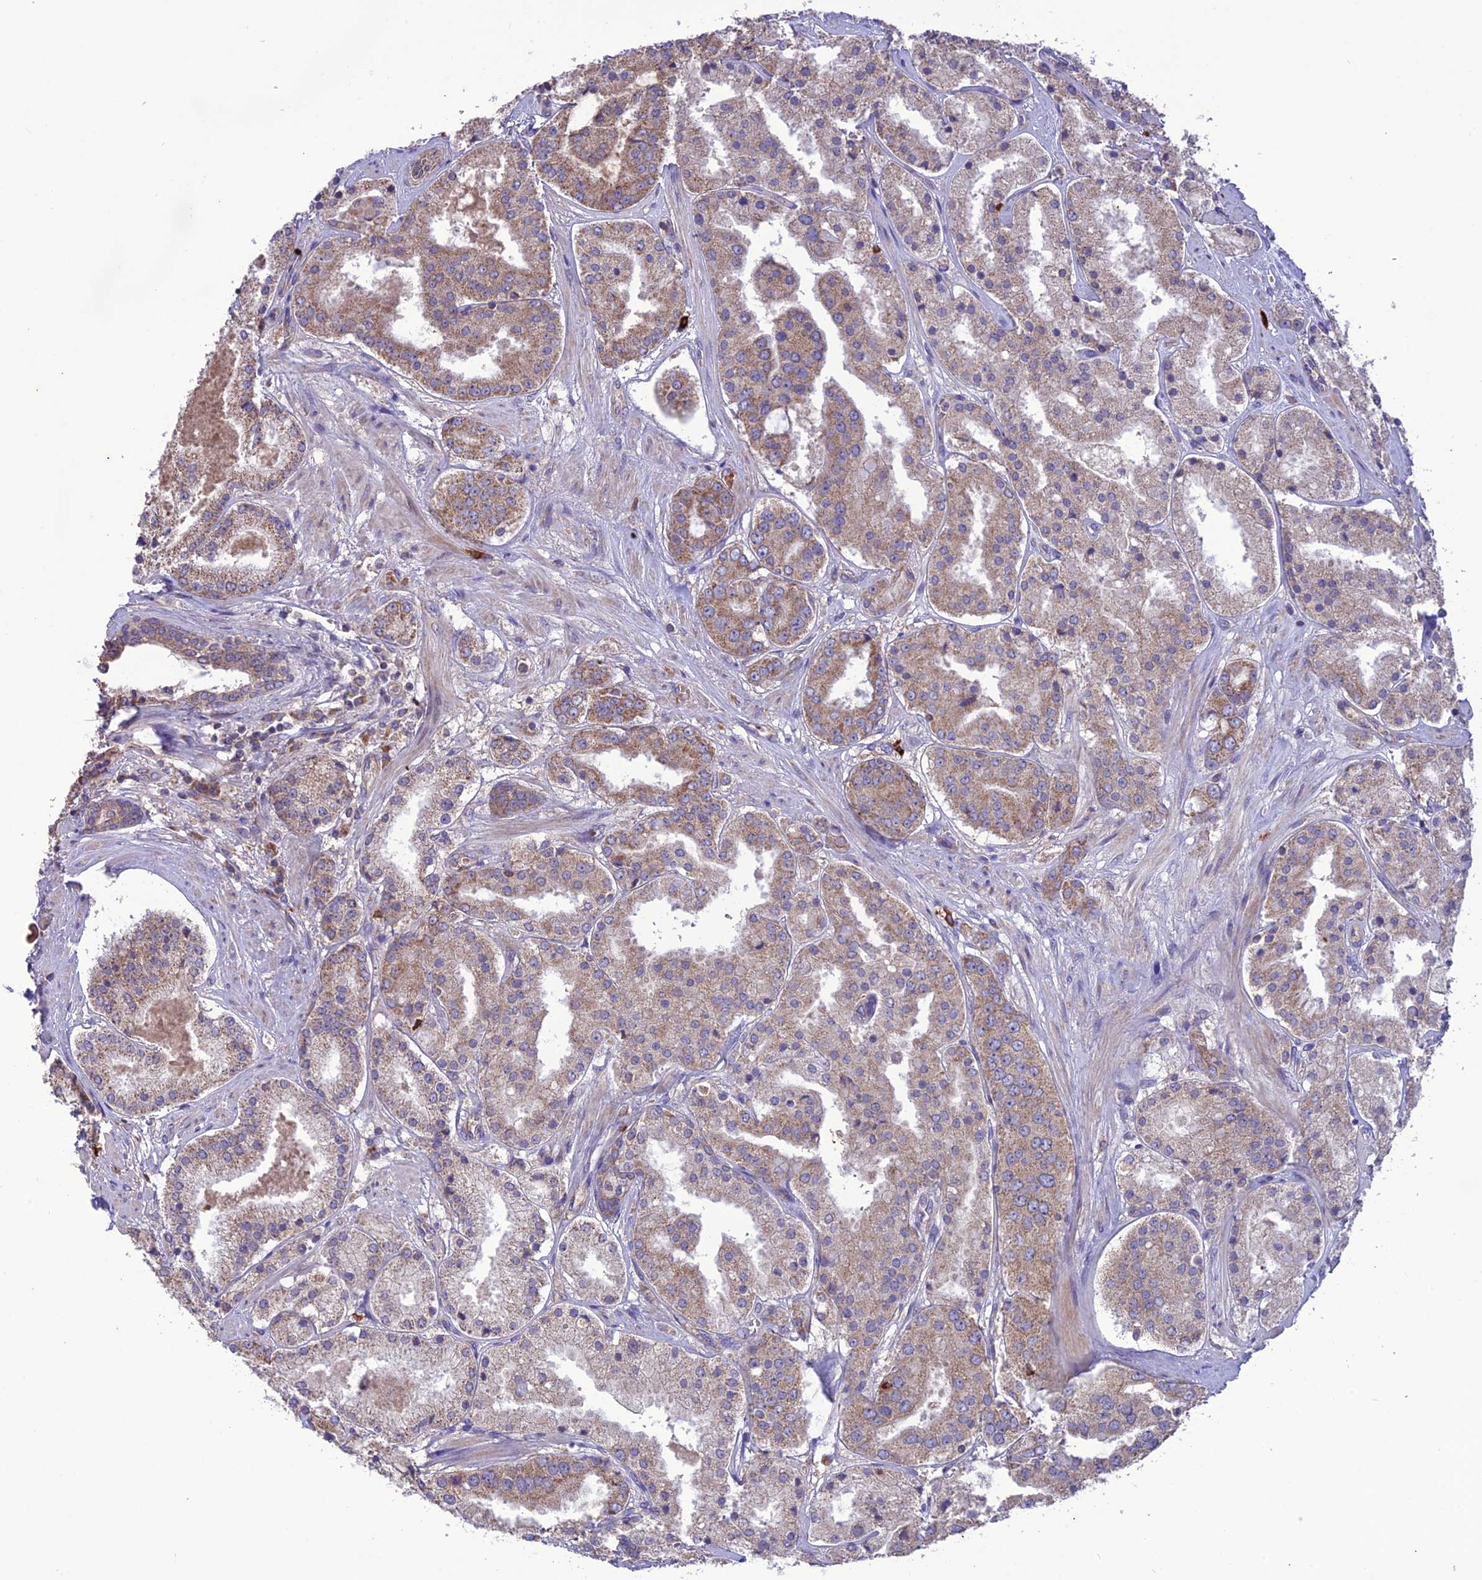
{"staining": {"intensity": "moderate", "quantity": "25%-75%", "location": "cytoplasmic/membranous"}, "tissue": "prostate cancer", "cell_type": "Tumor cells", "image_type": "cancer", "snomed": [{"axis": "morphology", "description": "Adenocarcinoma, High grade"}, {"axis": "topography", "description": "Prostate"}], "caption": "IHC micrograph of neoplastic tissue: prostate adenocarcinoma (high-grade) stained using IHC reveals medium levels of moderate protein expression localized specifically in the cytoplasmic/membranous of tumor cells, appearing as a cytoplasmic/membranous brown color.", "gene": "NDUFAF1", "patient": {"sex": "male", "age": 63}}